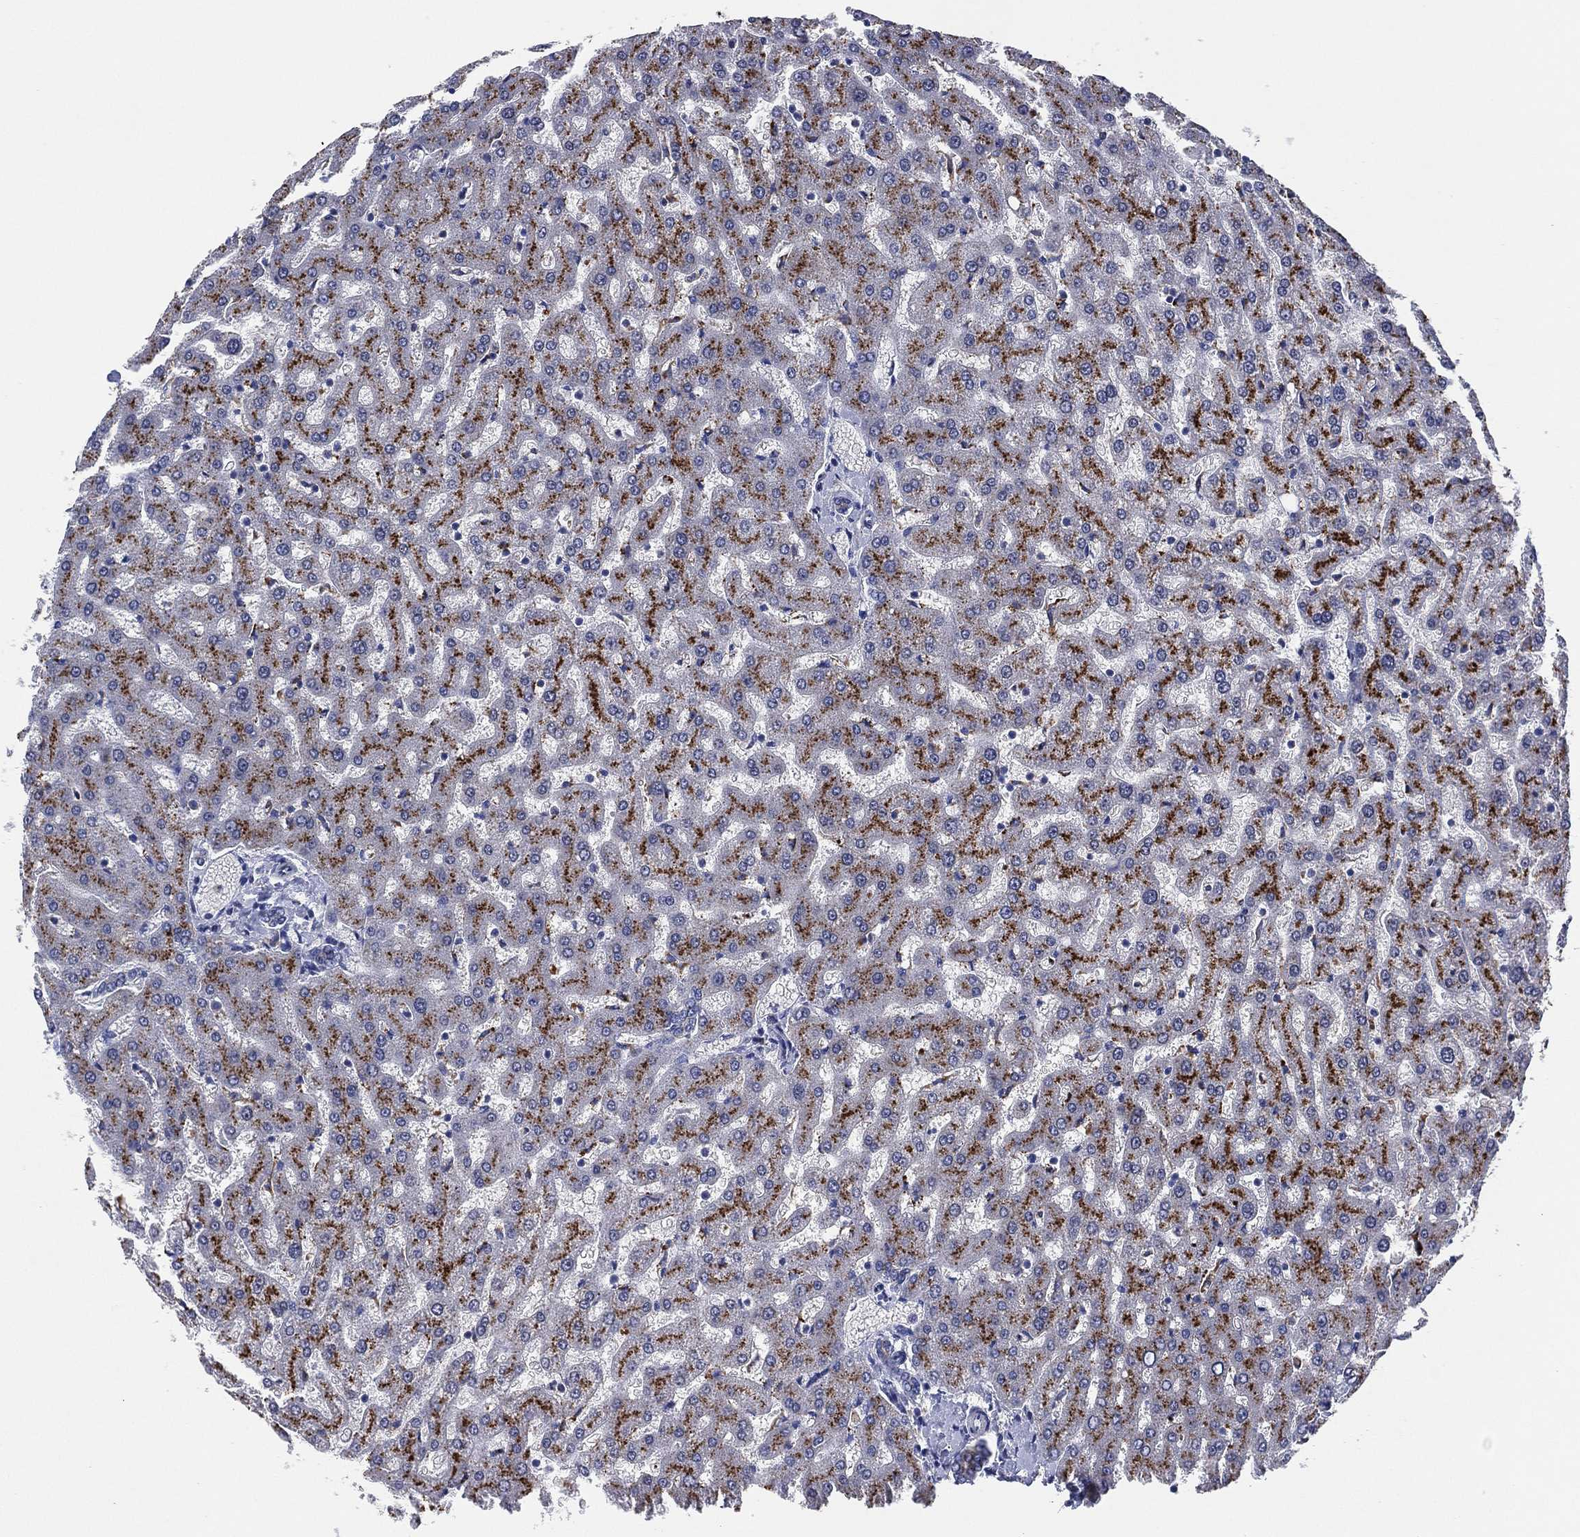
{"staining": {"intensity": "negative", "quantity": "none", "location": "none"}, "tissue": "liver", "cell_type": "Cholangiocytes", "image_type": "normal", "snomed": [{"axis": "morphology", "description": "Normal tissue, NOS"}, {"axis": "topography", "description": "Liver"}], "caption": "There is no significant staining in cholangiocytes of liver. (Stains: DAB (3,3'-diaminobenzidine) IHC with hematoxylin counter stain, Microscopy: brightfield microscopy at high magnification).", "gene": "GALNS", "patient": {"sex": "female", "age": 50}}